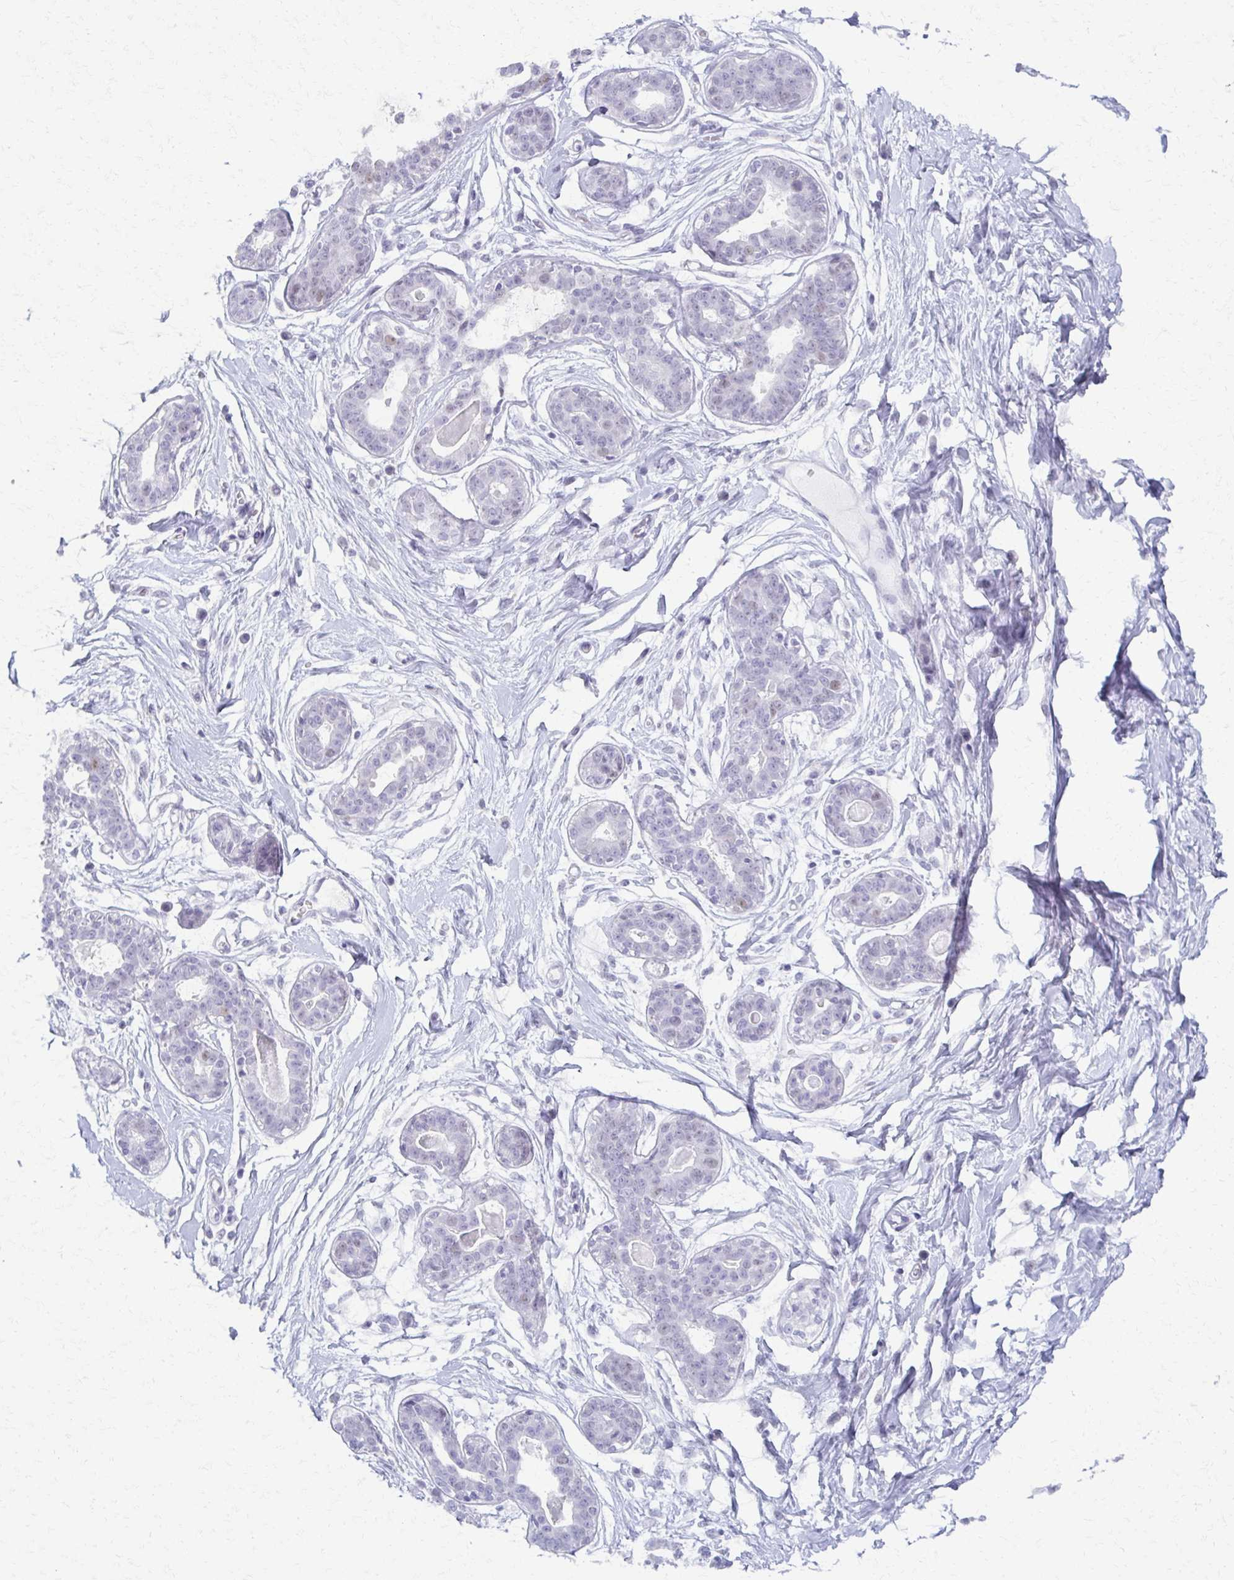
{"staining": {"intensity": "negative", "quantity": "none", "location": "none"}, "tissue": "breast", "cell_type": "Adipocytes", "image_type": "normal", "snomed": [{"axis": "morphology", "description": "Normal tissue, NOS"}, {"axis": "topography", "description": "Breast"}], "caption": "Image shows no significant protein staining in adipocytes of normal breast.", "gene": "MORC4", "patient": {"sex": "female", "age": 45}}